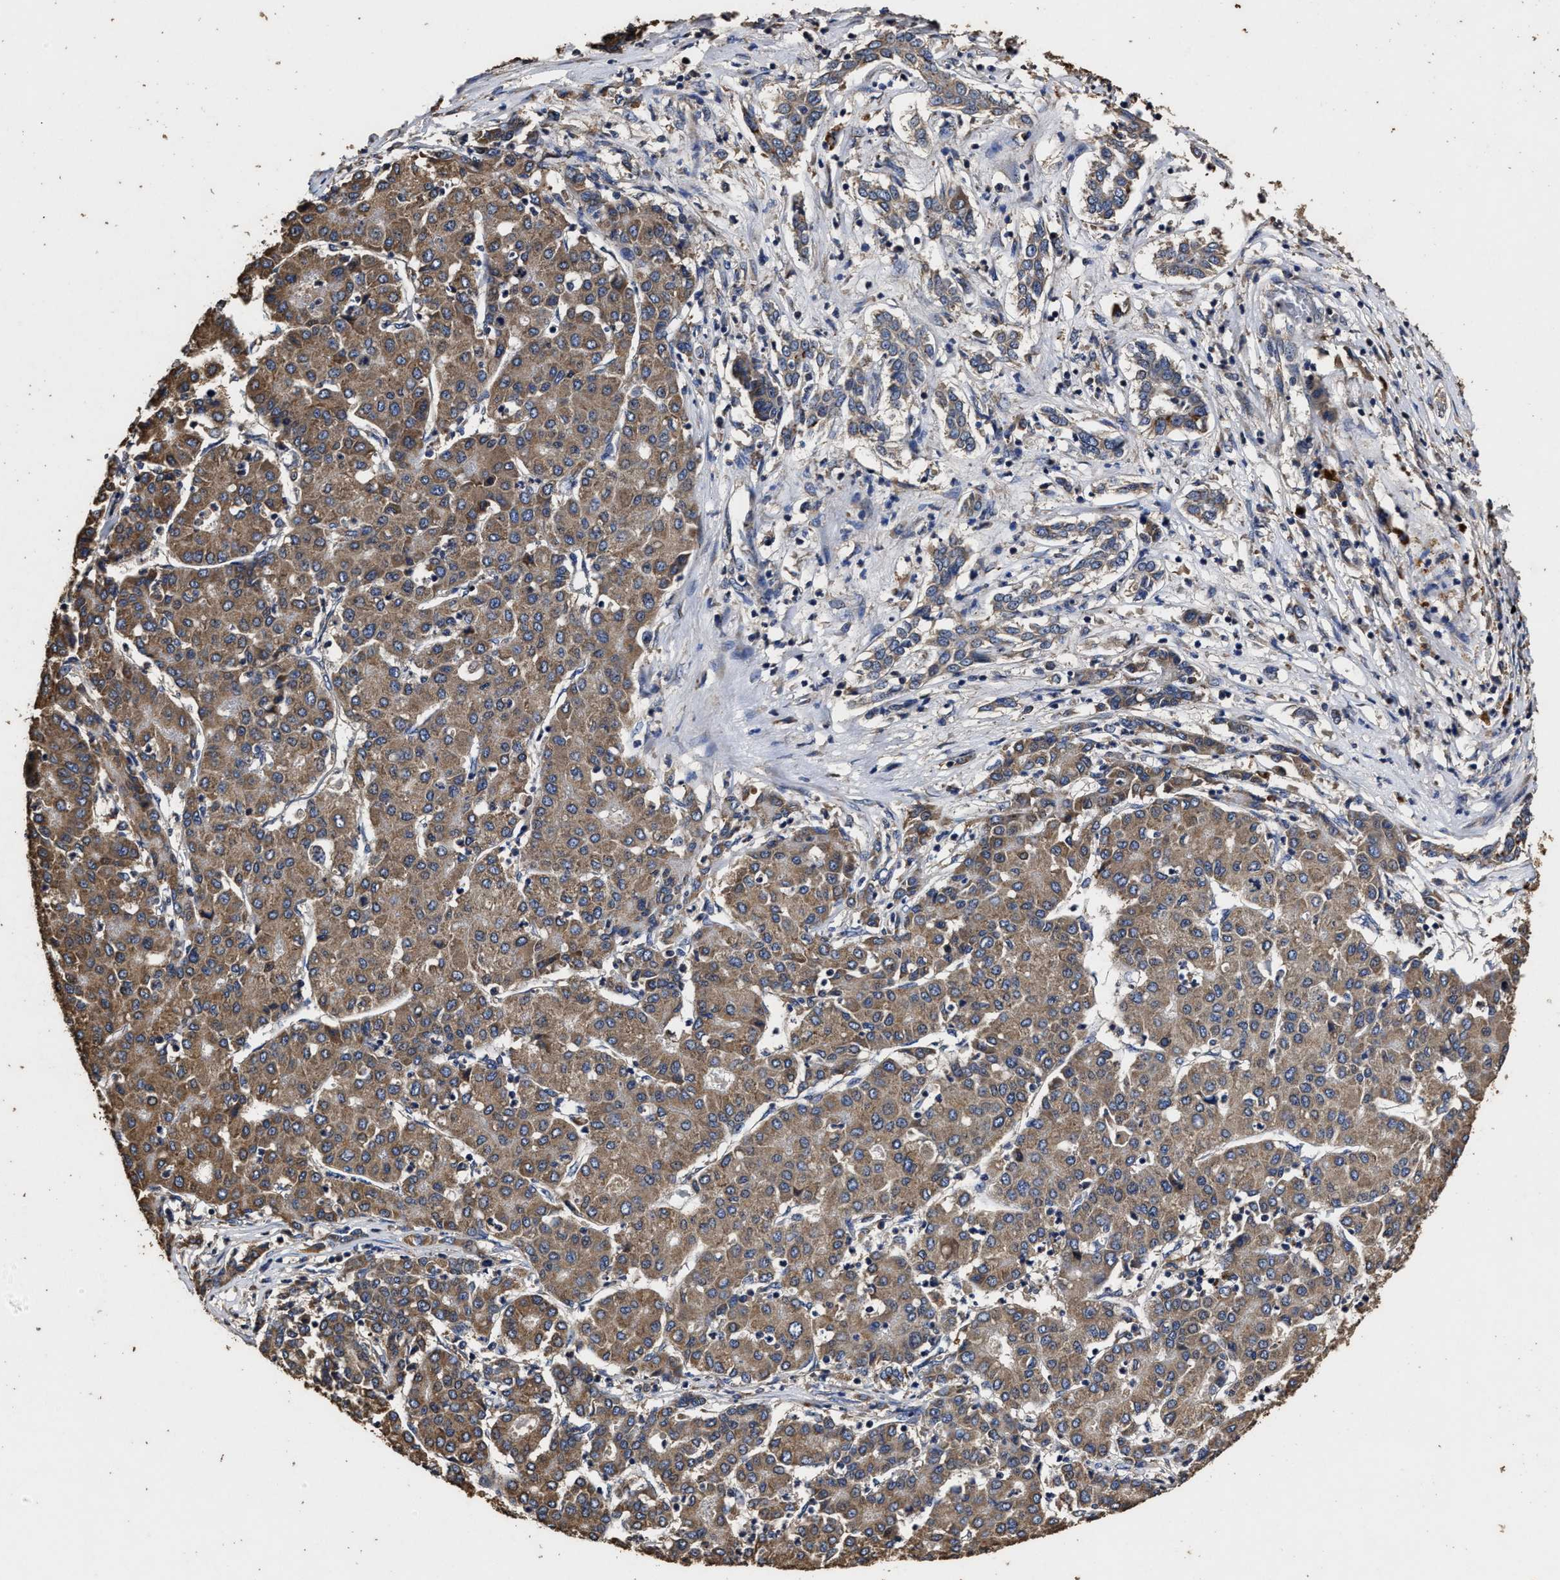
{"staining": {"intensity": "moderate", "quantity": ">75%", "location": "cytoplasmic/membranous"}, "tissue": "liver cancer", "cell_type": "Tumor cells", "image_type": "cancer", "snomed": [{"axis": "morphology", "description": "Carcinoma, Hepatocellular, NOS"}, {"axis": "topography", "description": "Liver"}], "caption": "Liver hepatocellular carcinoma stained for a protein (brown) displays moderate cytoplasmic/membranous positive expression in approximately >75% of tumor cells.", "gene": "PPM1K", "patient": {"sex": "male", "age": 65}}